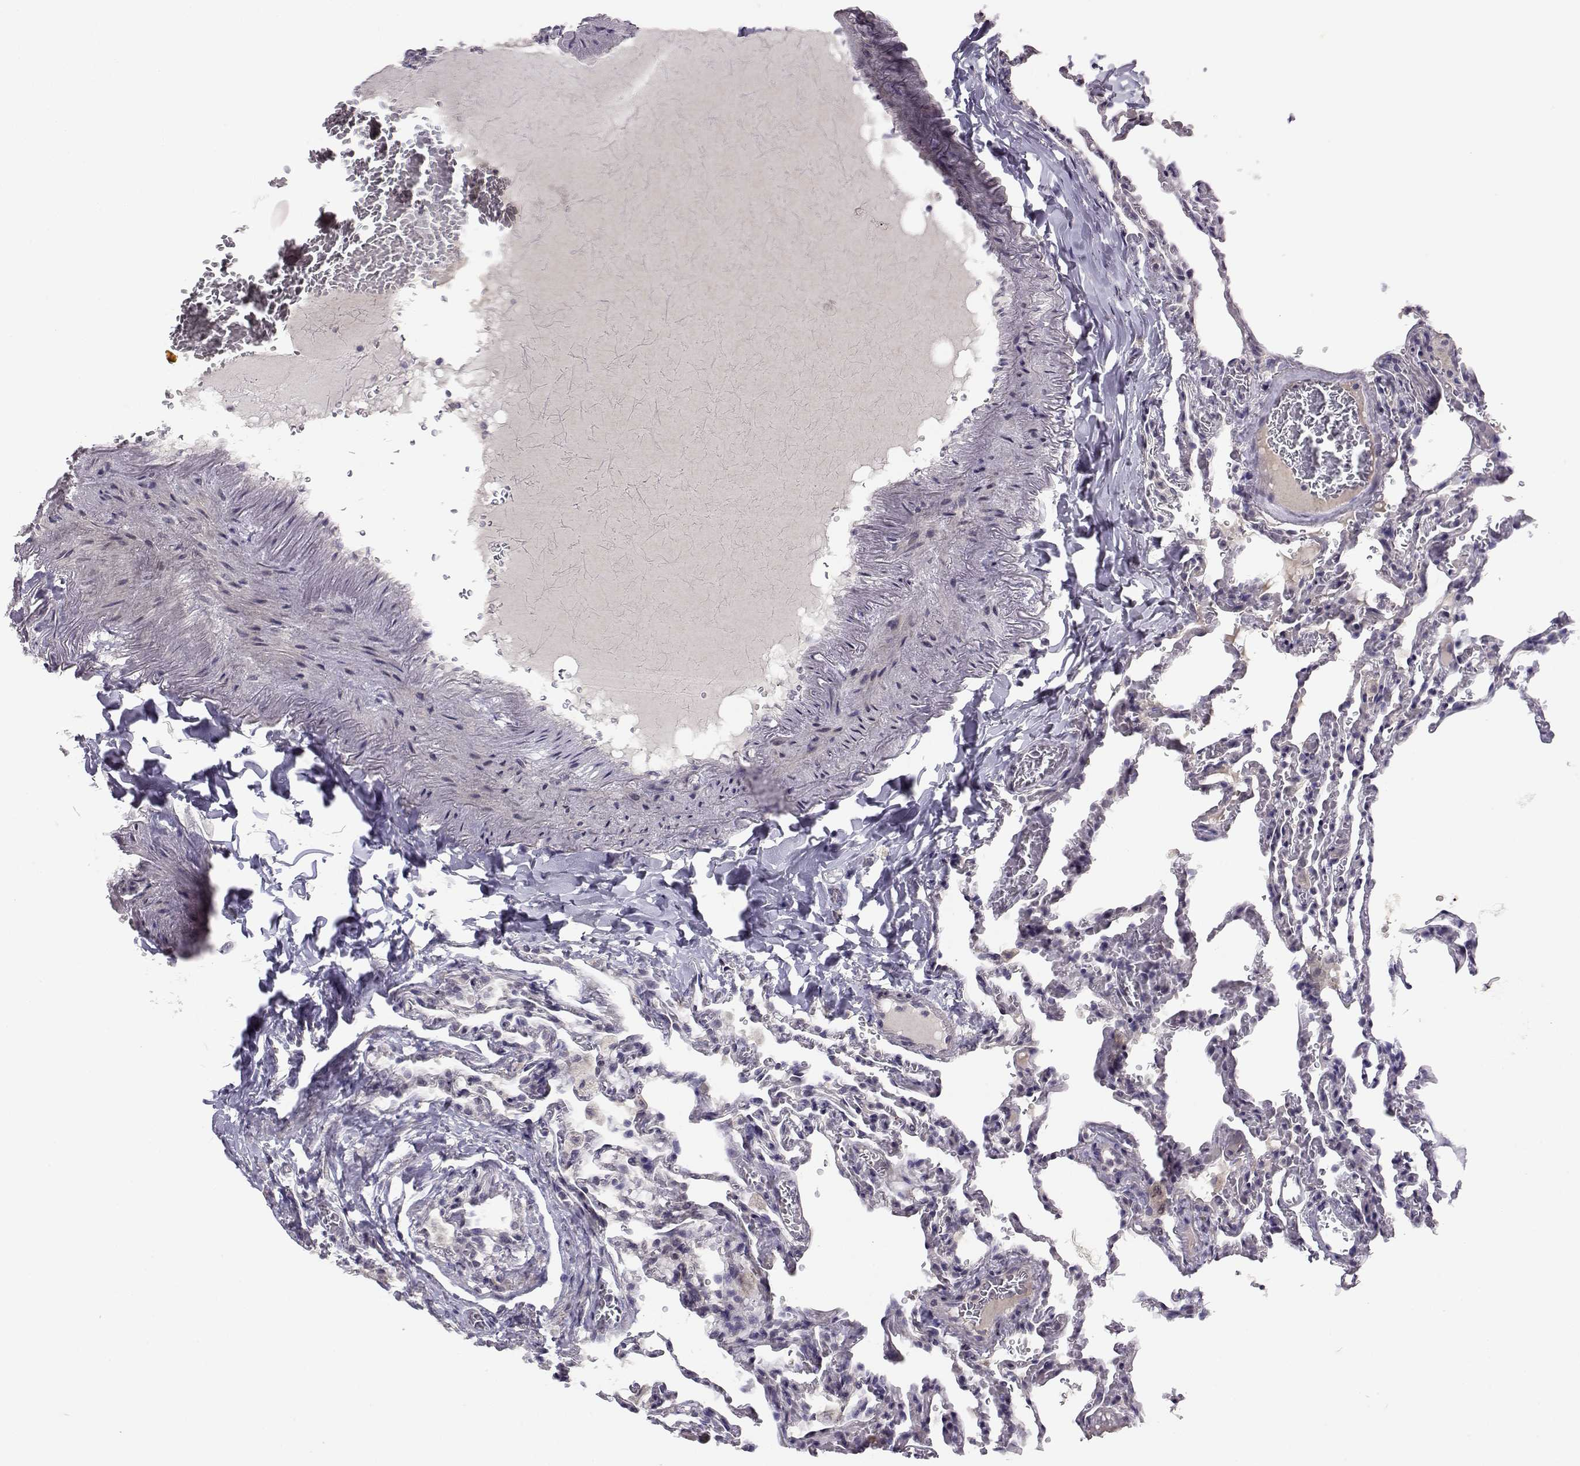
{"staining": {"intensity": "negative", "quantity": "none", "location": "none"}, "tissue": "lung", "cell_type": "Alveolar cells", "image_type": "normal", "snomed": [{"axis": "morphology", "description": "Normal tissue, NOS"}, {"axis": "topography", "description": "Lung"}], "caption": "Immunohistochemical staining of benign lung exhibits no significant positivity in alveolar cells.", "gene": "RHOXF2", "patient": {"sex": "female", "age": 43}}